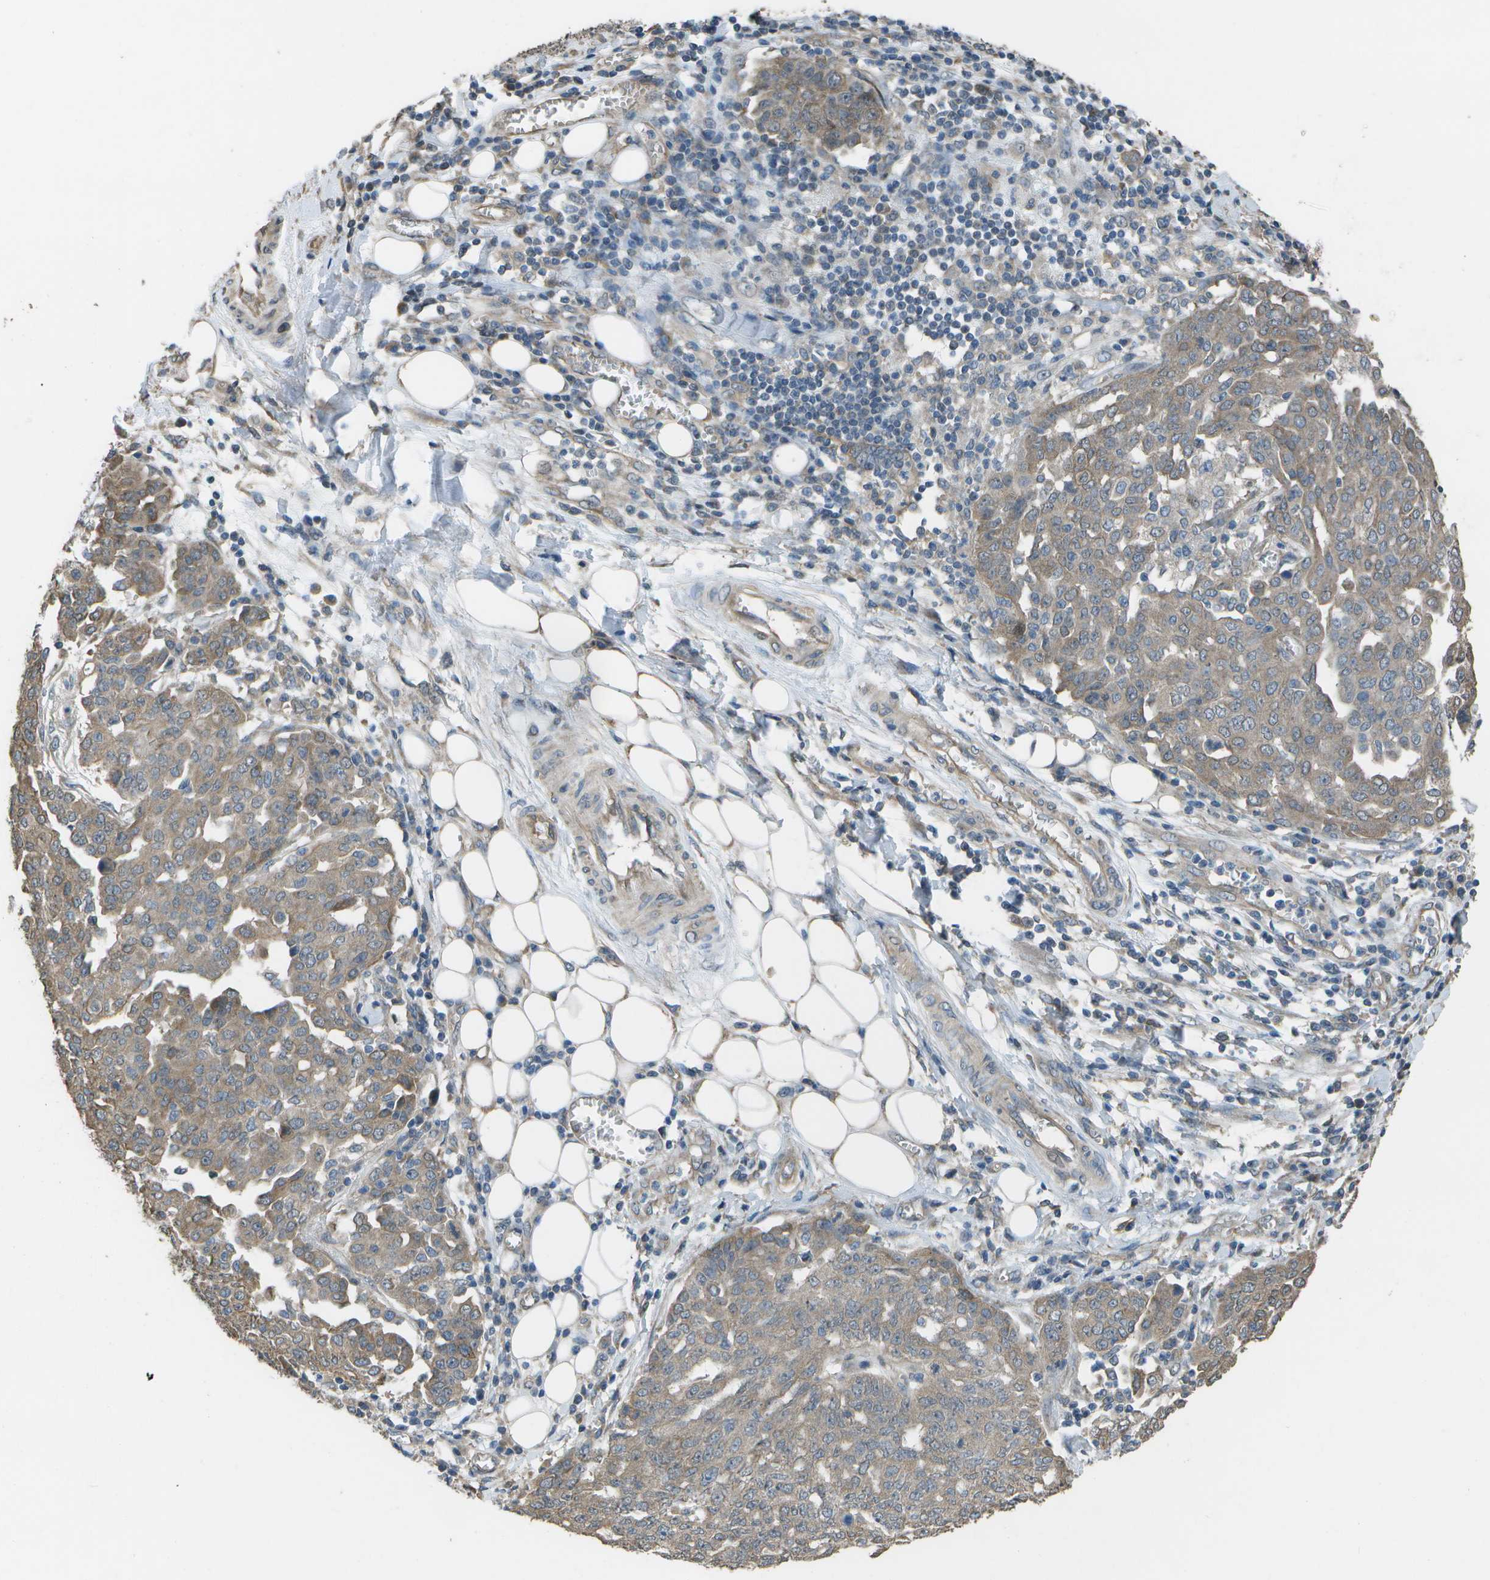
{"staining": {"intensity": "weak", "quantity": ">75%", "location": "cytoplasmic/membranous"}, "tissue": "ovarian cancer", "cell_type": "Tumor cells", "image_type": "cancer", "snomed": [{"axis": "morphology", "description": "Cystadenocarcinoma, serous, NOS"}, {"axis": "topography", "description": "Soft tissue"}, {"axis": "topography", "description": "Ovary"}], "caption": "Ovarian cancer (serous cystadenocarcinoma) stained with a brown dye exhibits weak cytoplasmic/membranous positive expression in about >75% of tumor cells.", "gene": "CLNS1A", "patient": {"sex": "female", "age": 57}}